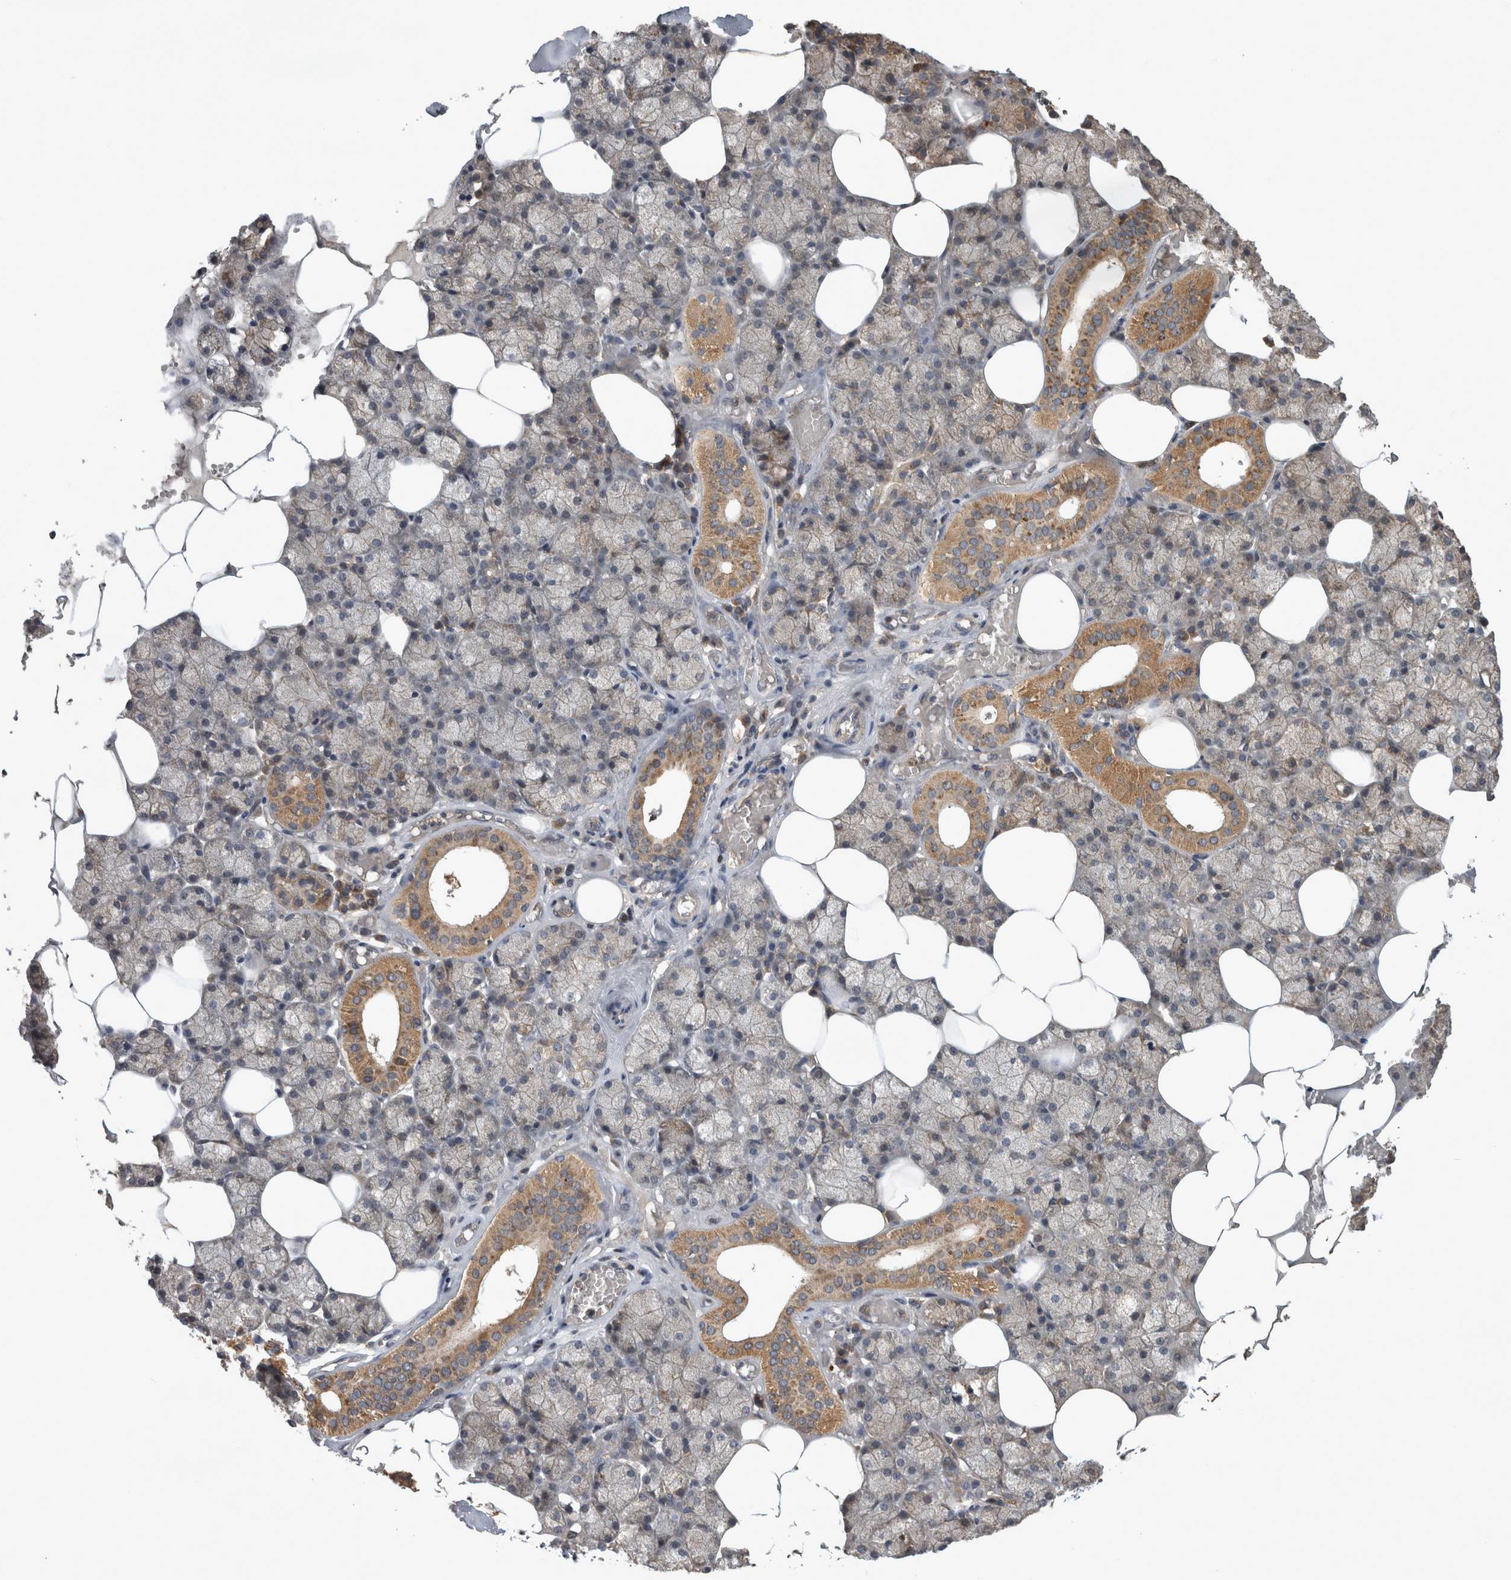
{"staining": {"intensity": "moderate", "quantity": "25%-75%", "location": "cytoplasmic/membranous"}, "tissue": "salivary gland", "cell_type": "Glandular cells", "image_type": "normal", "snomed": [{"axis": "morphology", "description": "Normal tissue, NOS"}, {"axis": "topography", "description": "Salivary gland"}], "caption": "Immunohistochemistry (IHC) of benign human salivary gland demonstrates medium levels of moderate cytoplasmic/membranous positivity in about 25%-75% of glandular cells. The staining is performed using DAB brown chromogen to label protein expression. The nuclei are counter-stained blue using hematoxylin.", "gene": "TRMT61B", "patient": {"sex": "male", "age": 62}}